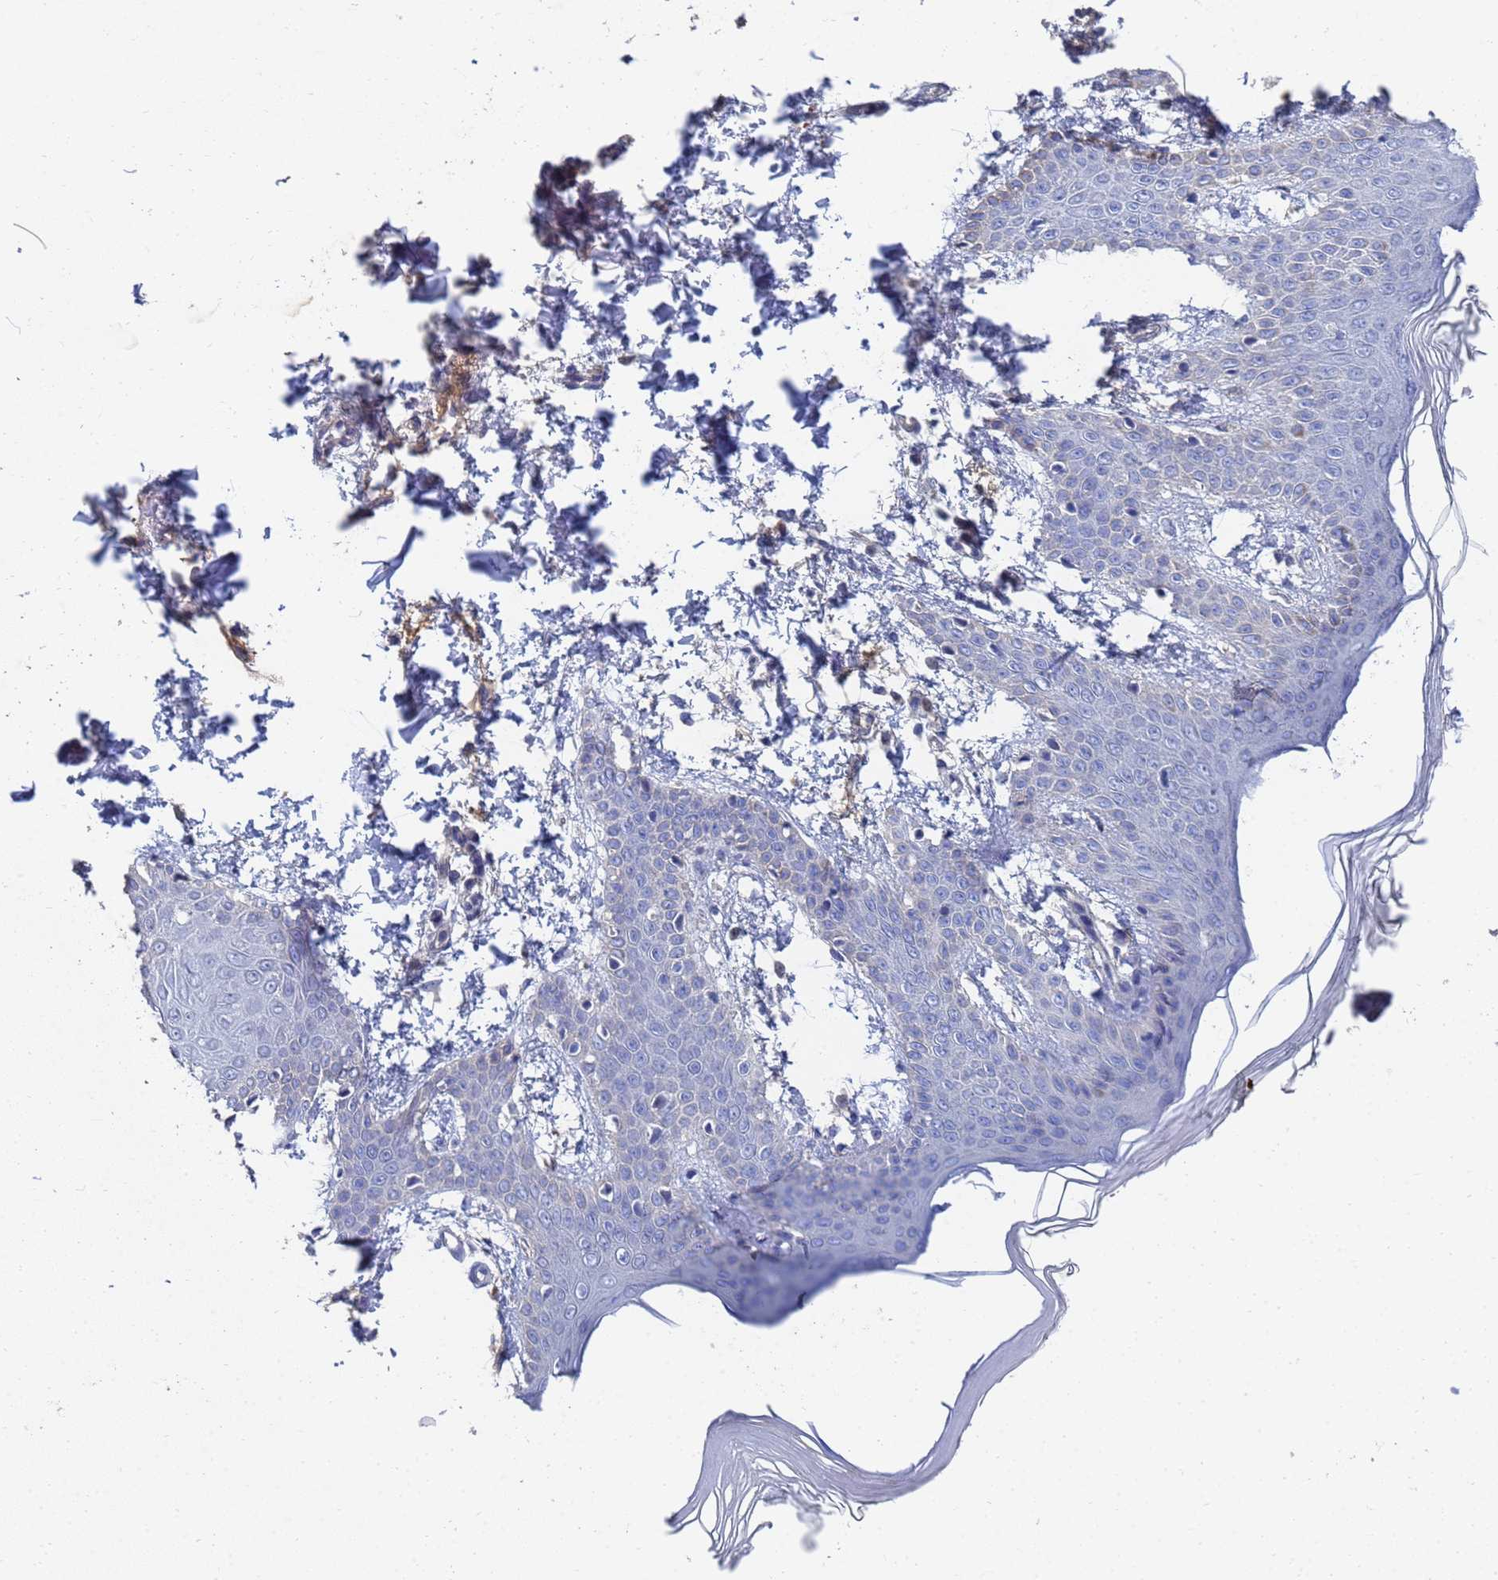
{"staining": {"intensity": "negative", "quantity": "none", "location": "none"}, "tissue": "skin", "cell_type": "Fibroblasts", "image_type": "normal", "snomed": [{"axis": "morphology", "description": "Normal tissue, NOS"}, {"axis": "topography", "description": "Skin"}], "caption": "IHC of benign human skin reveals no expression in fibroblasts.", "gene": "LBX2", "patient": {"sex": "male", "age": 36}}